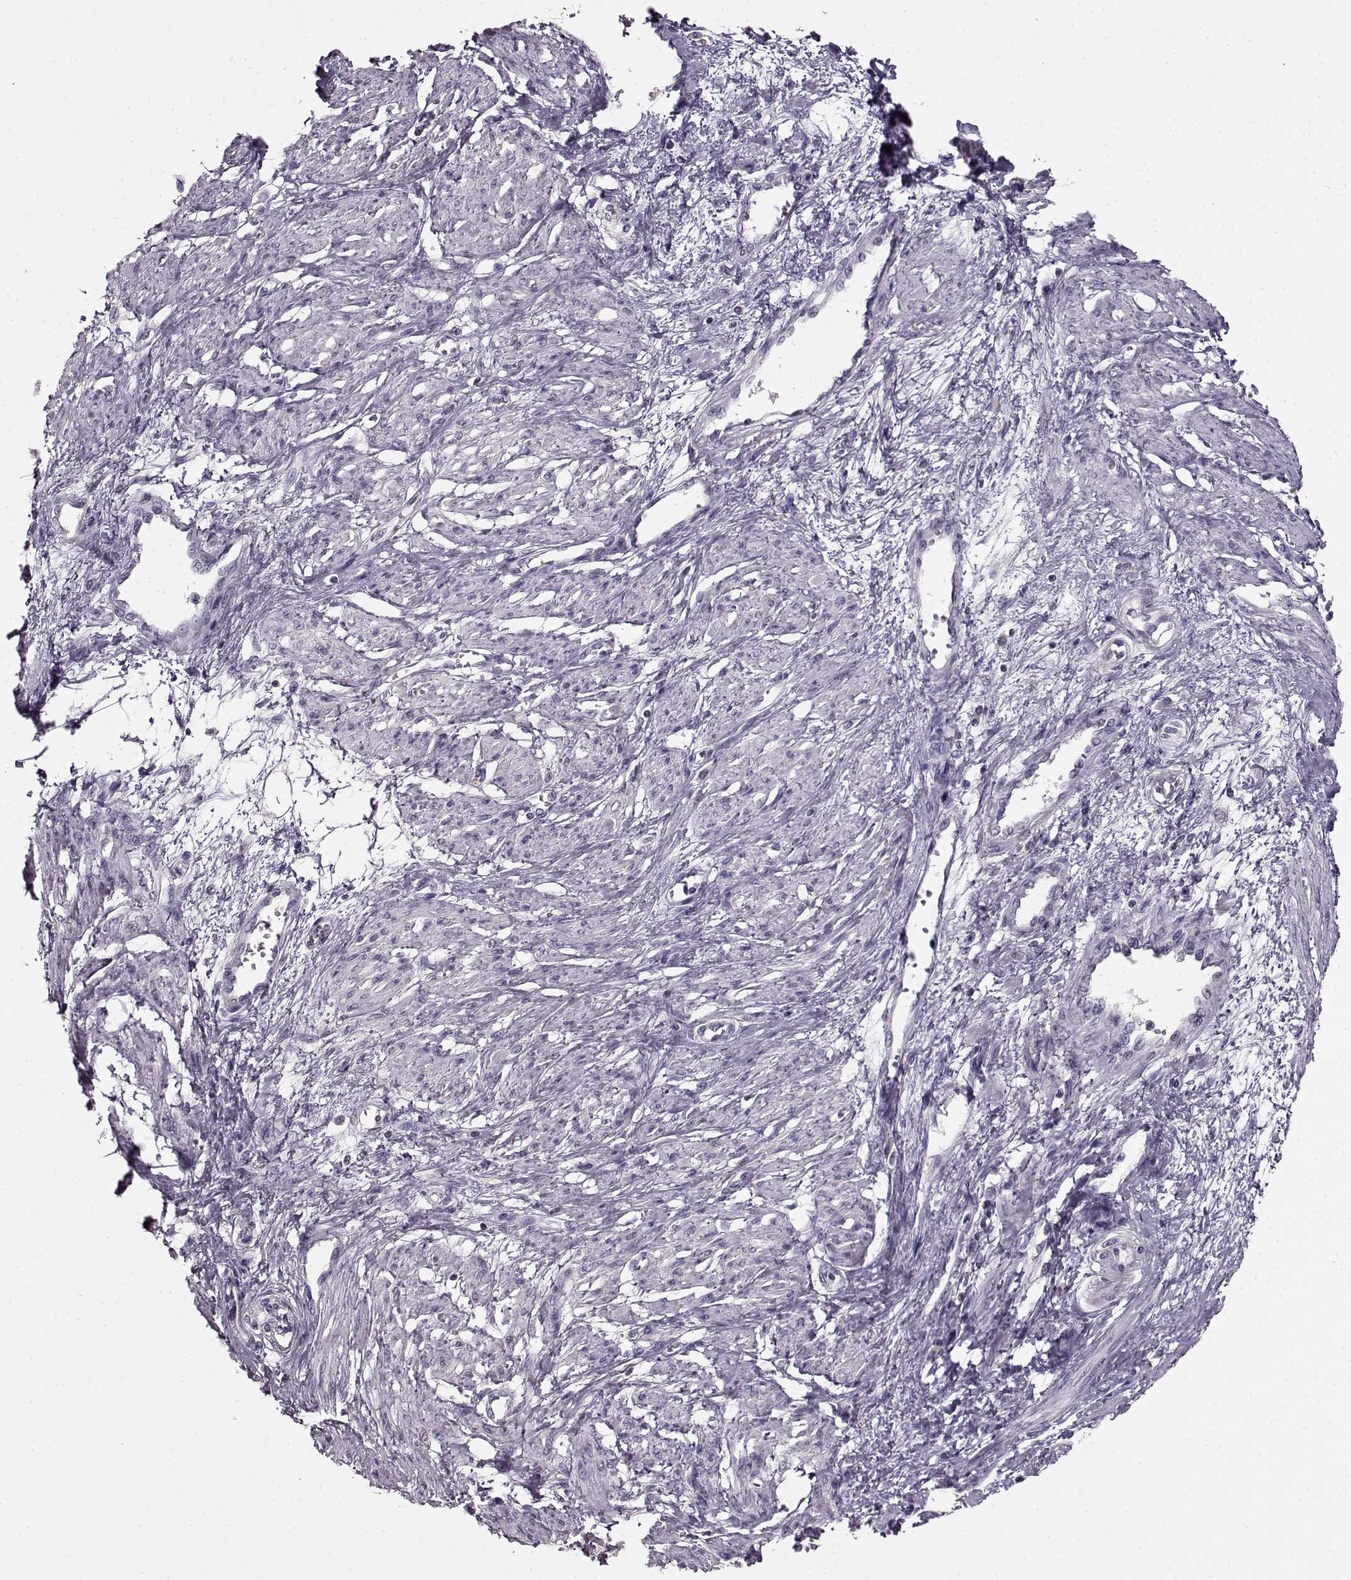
{"staining": {"intensity": "negative", "quantity": "none", "location": "none"}, "tissue": "smooth muscle", "cell_type": "Smooth muscle cells", "image_type": "normal", "snomed": [{"axis": "morphology", "description": "Normal tissue, NOS"}, {"axis": "topography", "description": "Smooth muscle"}, {"axis": "topography", "description": "Uterus"}], "caption": "The micrograph exhibits no significant positivity in smooth muscle cells of smooth muscle.", "gene": "RP1L1", "patient": {"sex": "female", "age": 39}}